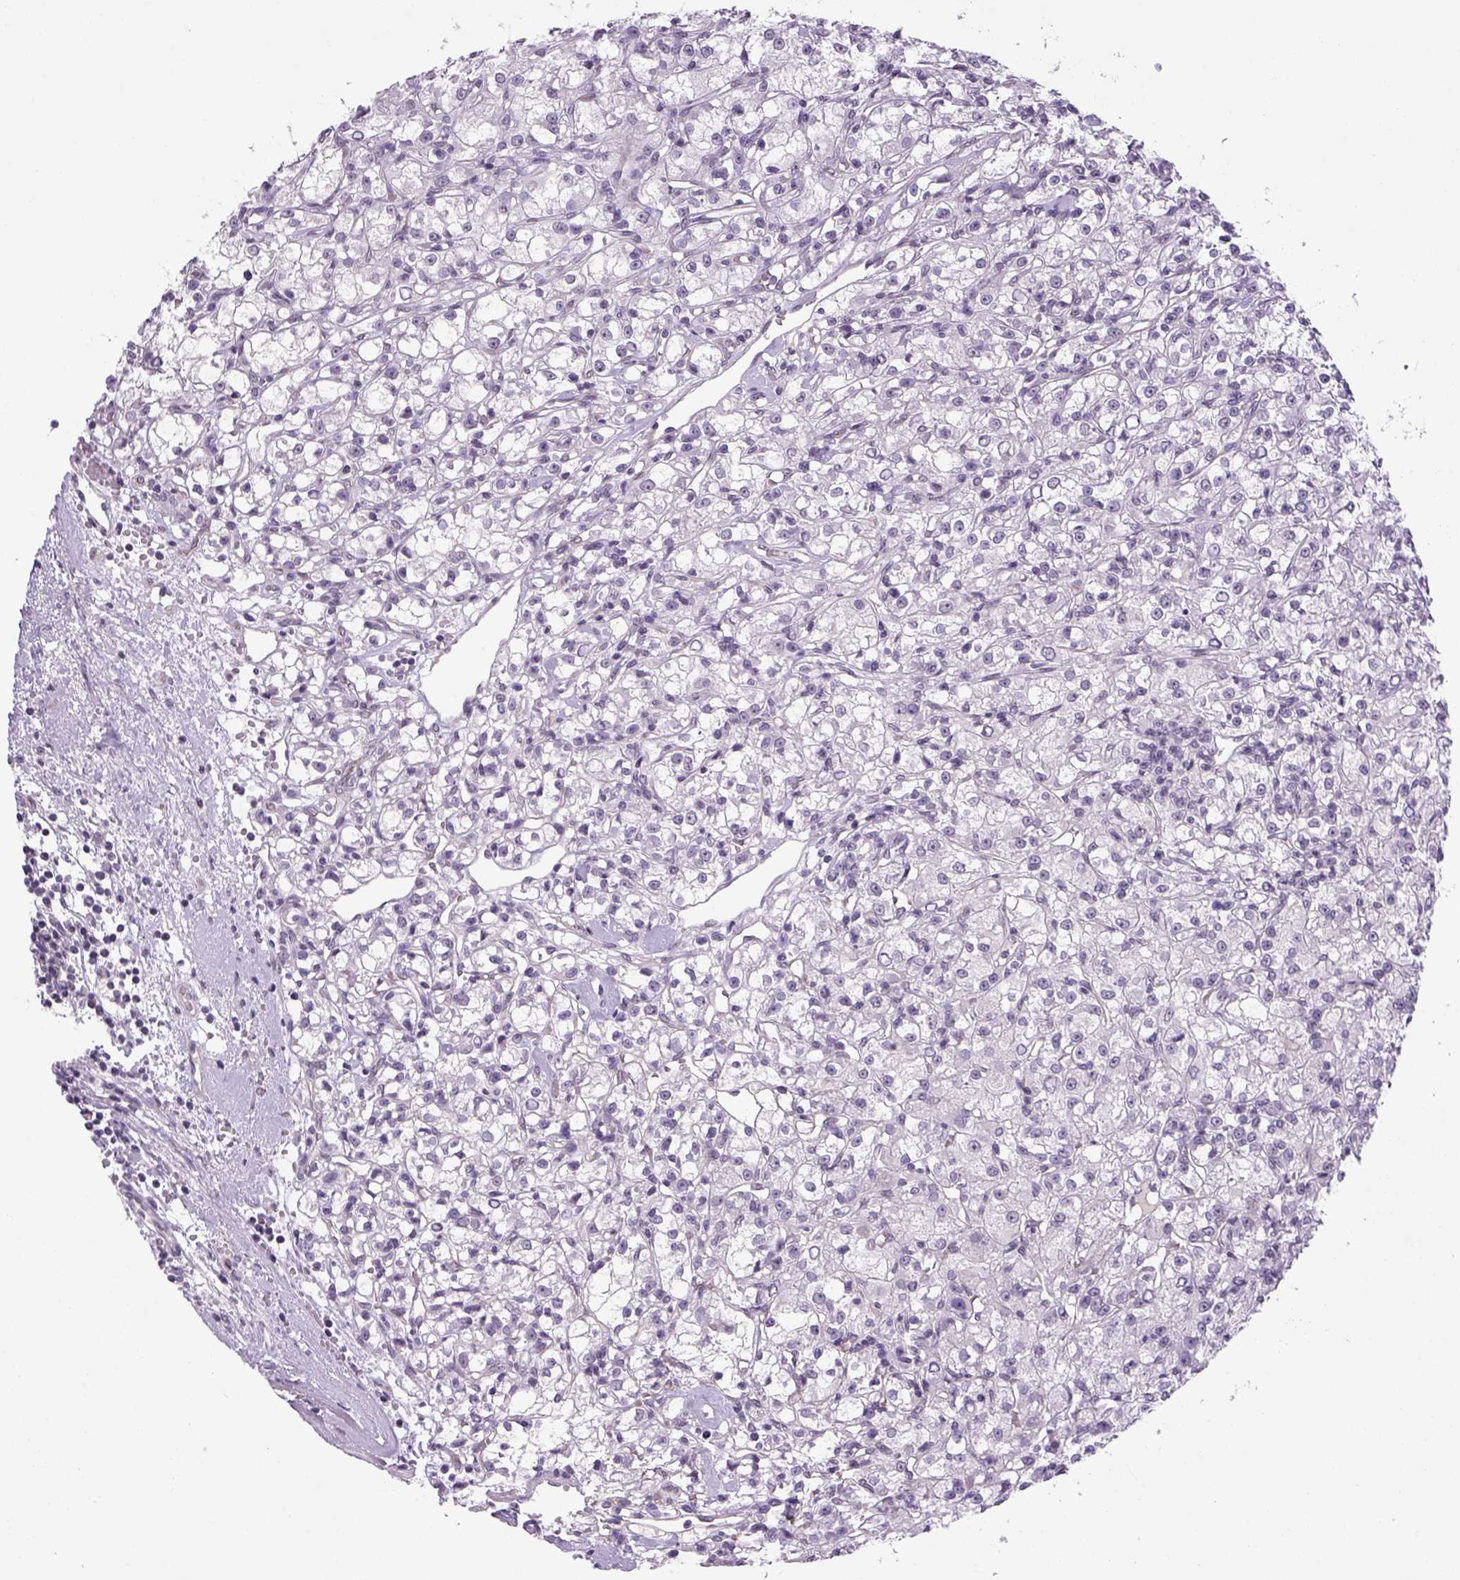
{"staining": {"intensity": "negative", "quantity": "none", "location": "none"}, "tissue": "renal cancer", "cell_type": "Tumor cells", "image_type": "cancer", "snomed": [{"axis": "morphology", "description": "Adenocarcinoma, NOS"}, {"axis": "topography", "description": "Kidney"}], "caption": "The immunohistochemistry (IHC) image has no significant expression in tumor cells of renal adenocarcinoma tissue.", "gene": "PRRT1", "patient": {"sex": "female", "age": 59}}